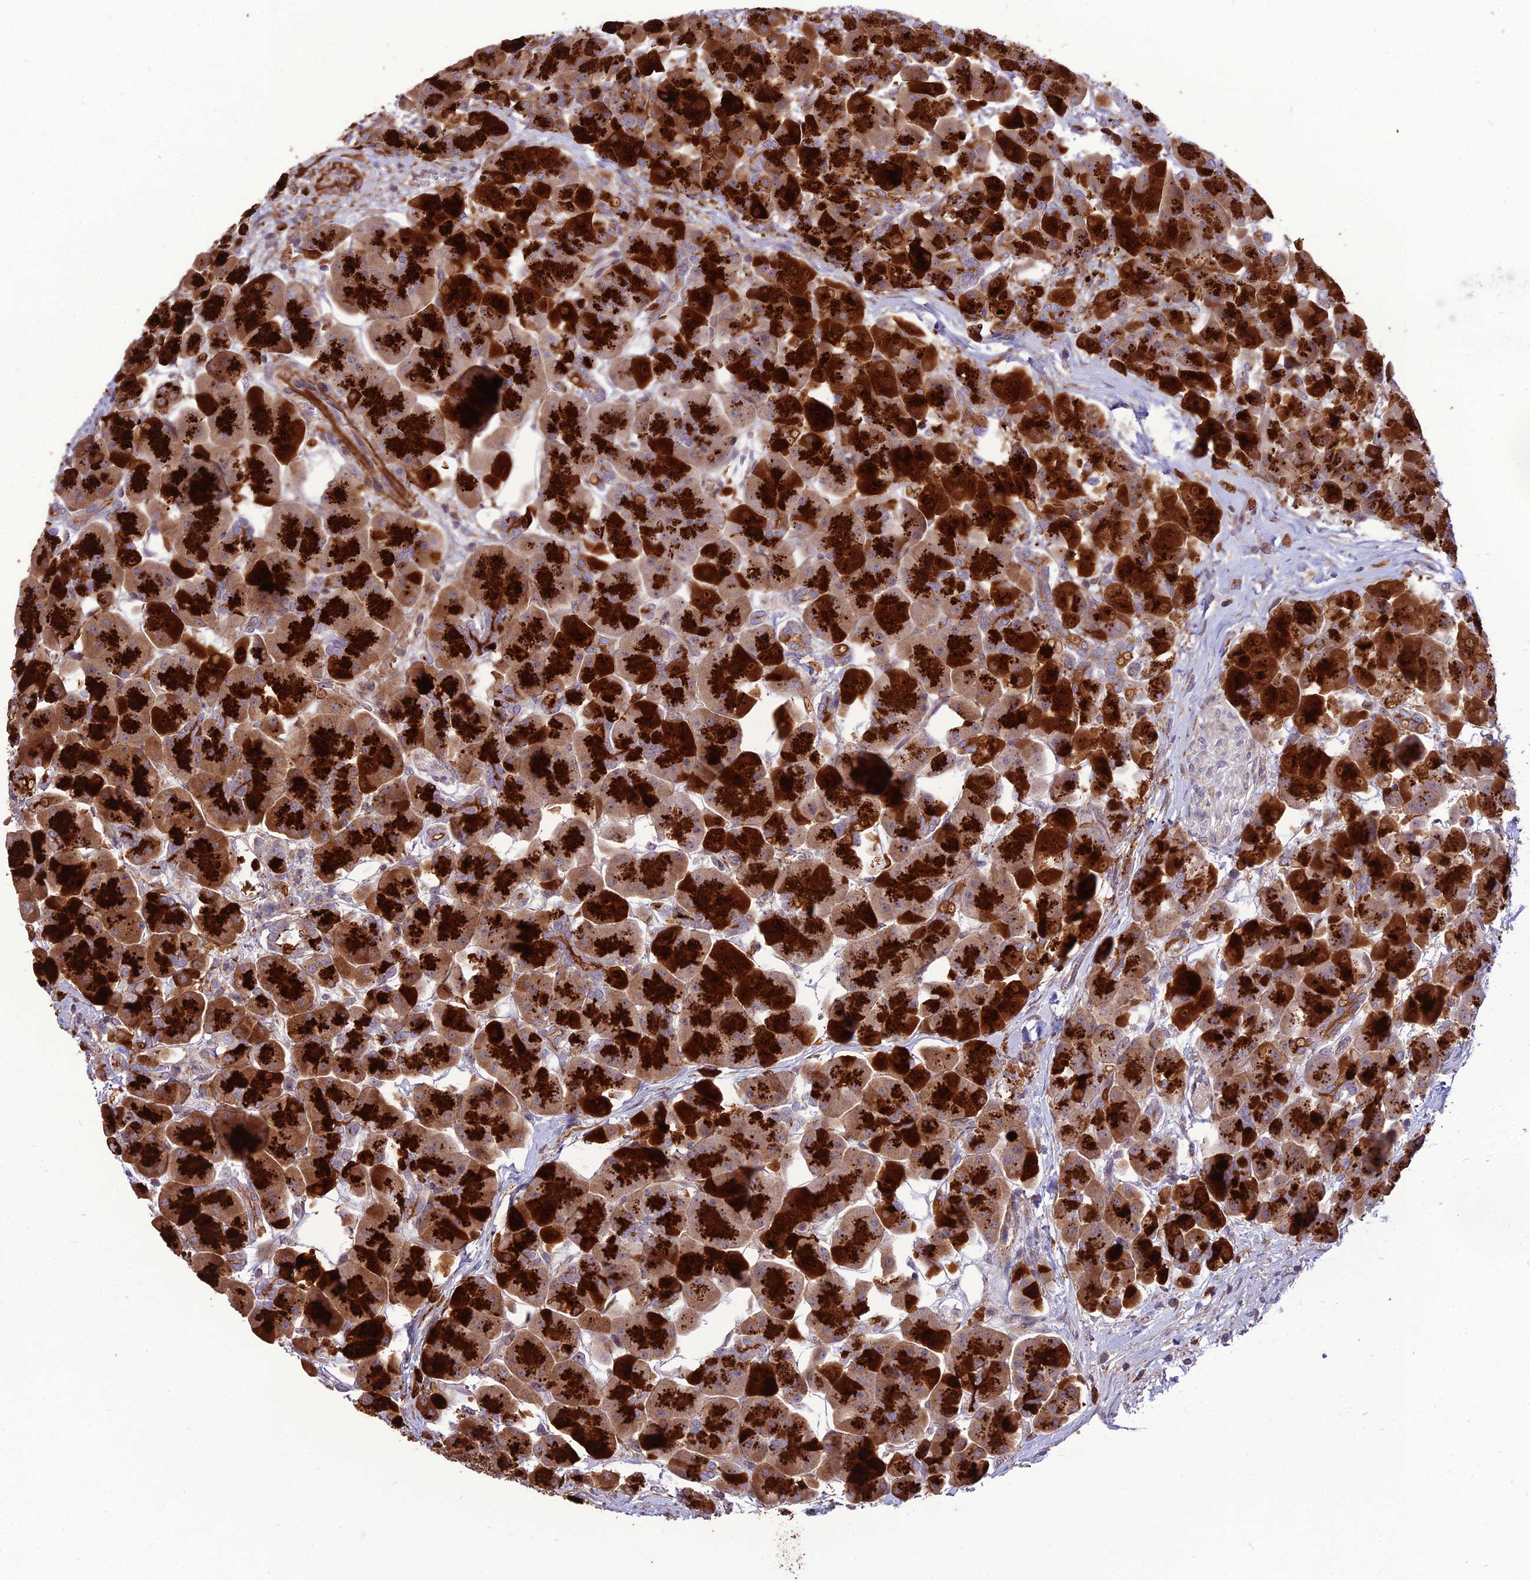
{"staining": {"intensity": "strong", "quantity": ">75%", "location": "cytoplasmic/membranous"}, "tissue": "pancreas", "cell_type": "Exocrine glandular cells", "image_type": "normal", "snomed": [{"axis": "morphology", "description": "Normal tissue, NOS"}, {"axis": "topography", "description": "Pancreas"}], "caption": "Normal pancreas reveals strong cytoplasmic/membranous expression in about >75% of exocrine glandular cells, visualized by immunohistochemistry. (DAB IHC with brightfield microscopy, high magnification).", "gene": "TSPYL2", "patient": {"sex": "male", "age": 66}}